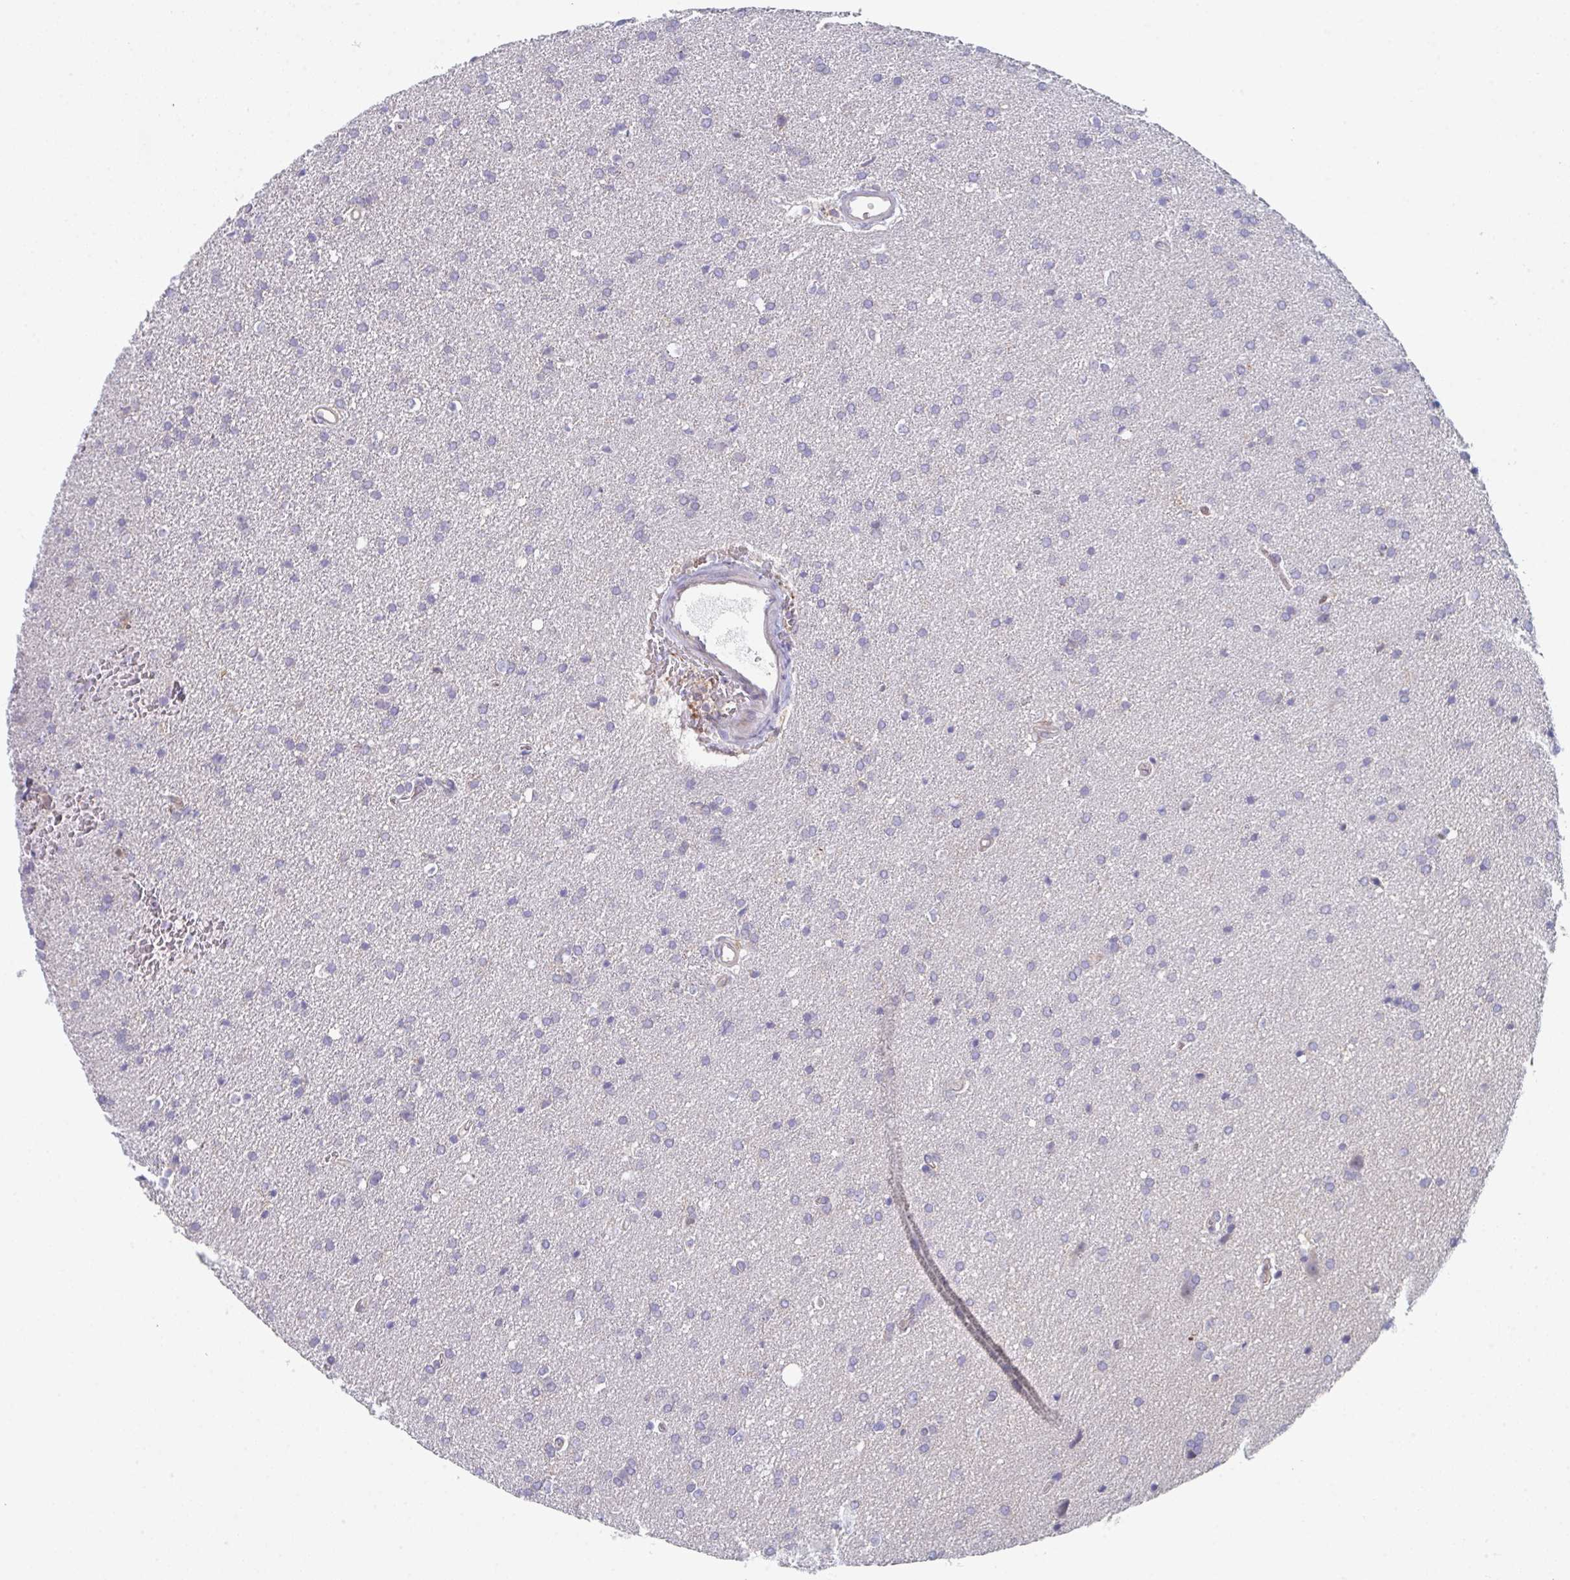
{"staining": {"intensity": "negative", "quantity": "none", "location": "none"}, "tissue": "glioma", "cell_type": "Tumor cells", "image_type": "cancer", "snomed": [{"axis": "morphology", "description": "Glioma, malignant, Low grade"}, {"axis": "topography", "description": "Brain"}], "caption": "Protein analysis of malignant low-grade glioma demonstrates no significant positivity in tumor cells.", "gene": "DISP2", "patient": {"sex": "female", "age": 34}}